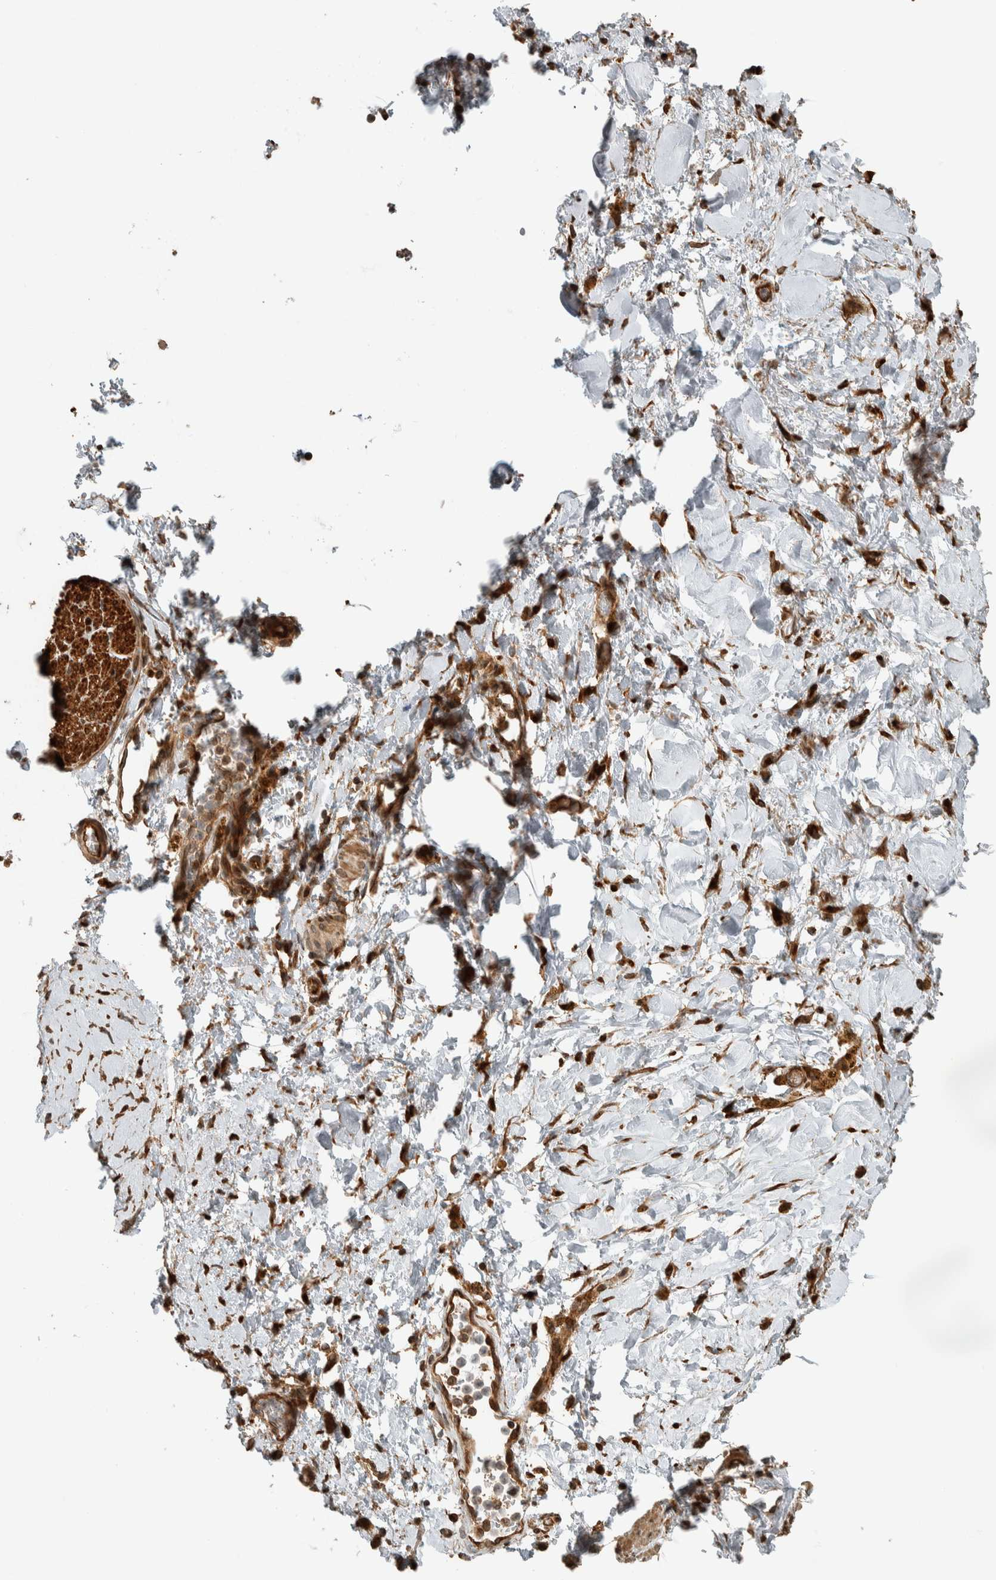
{"staining": {"intensity": "moderate", "quantity": ">75%", "location": "cytoplasmic/membranous"}, "tissue": "adipose tissue", "cell_type": "Adipocytes", "image_type": "normal", "snomed": [{"axis": "morphology", "description": "Normal tissue, NOS"}, {"axis": "topography", "description": "Kidney"}, {"axis": "topography", "description": "Peripheral nerve tissue"}], "caption": "About >75% of adipocytes in normal human adipose tissue display moderate cytoplasmic/membranous protein positivity as visualized by brown immunohistochemical staining.", "gene": "CNTROB", "patient": {"sex": "male", "age": 7}}